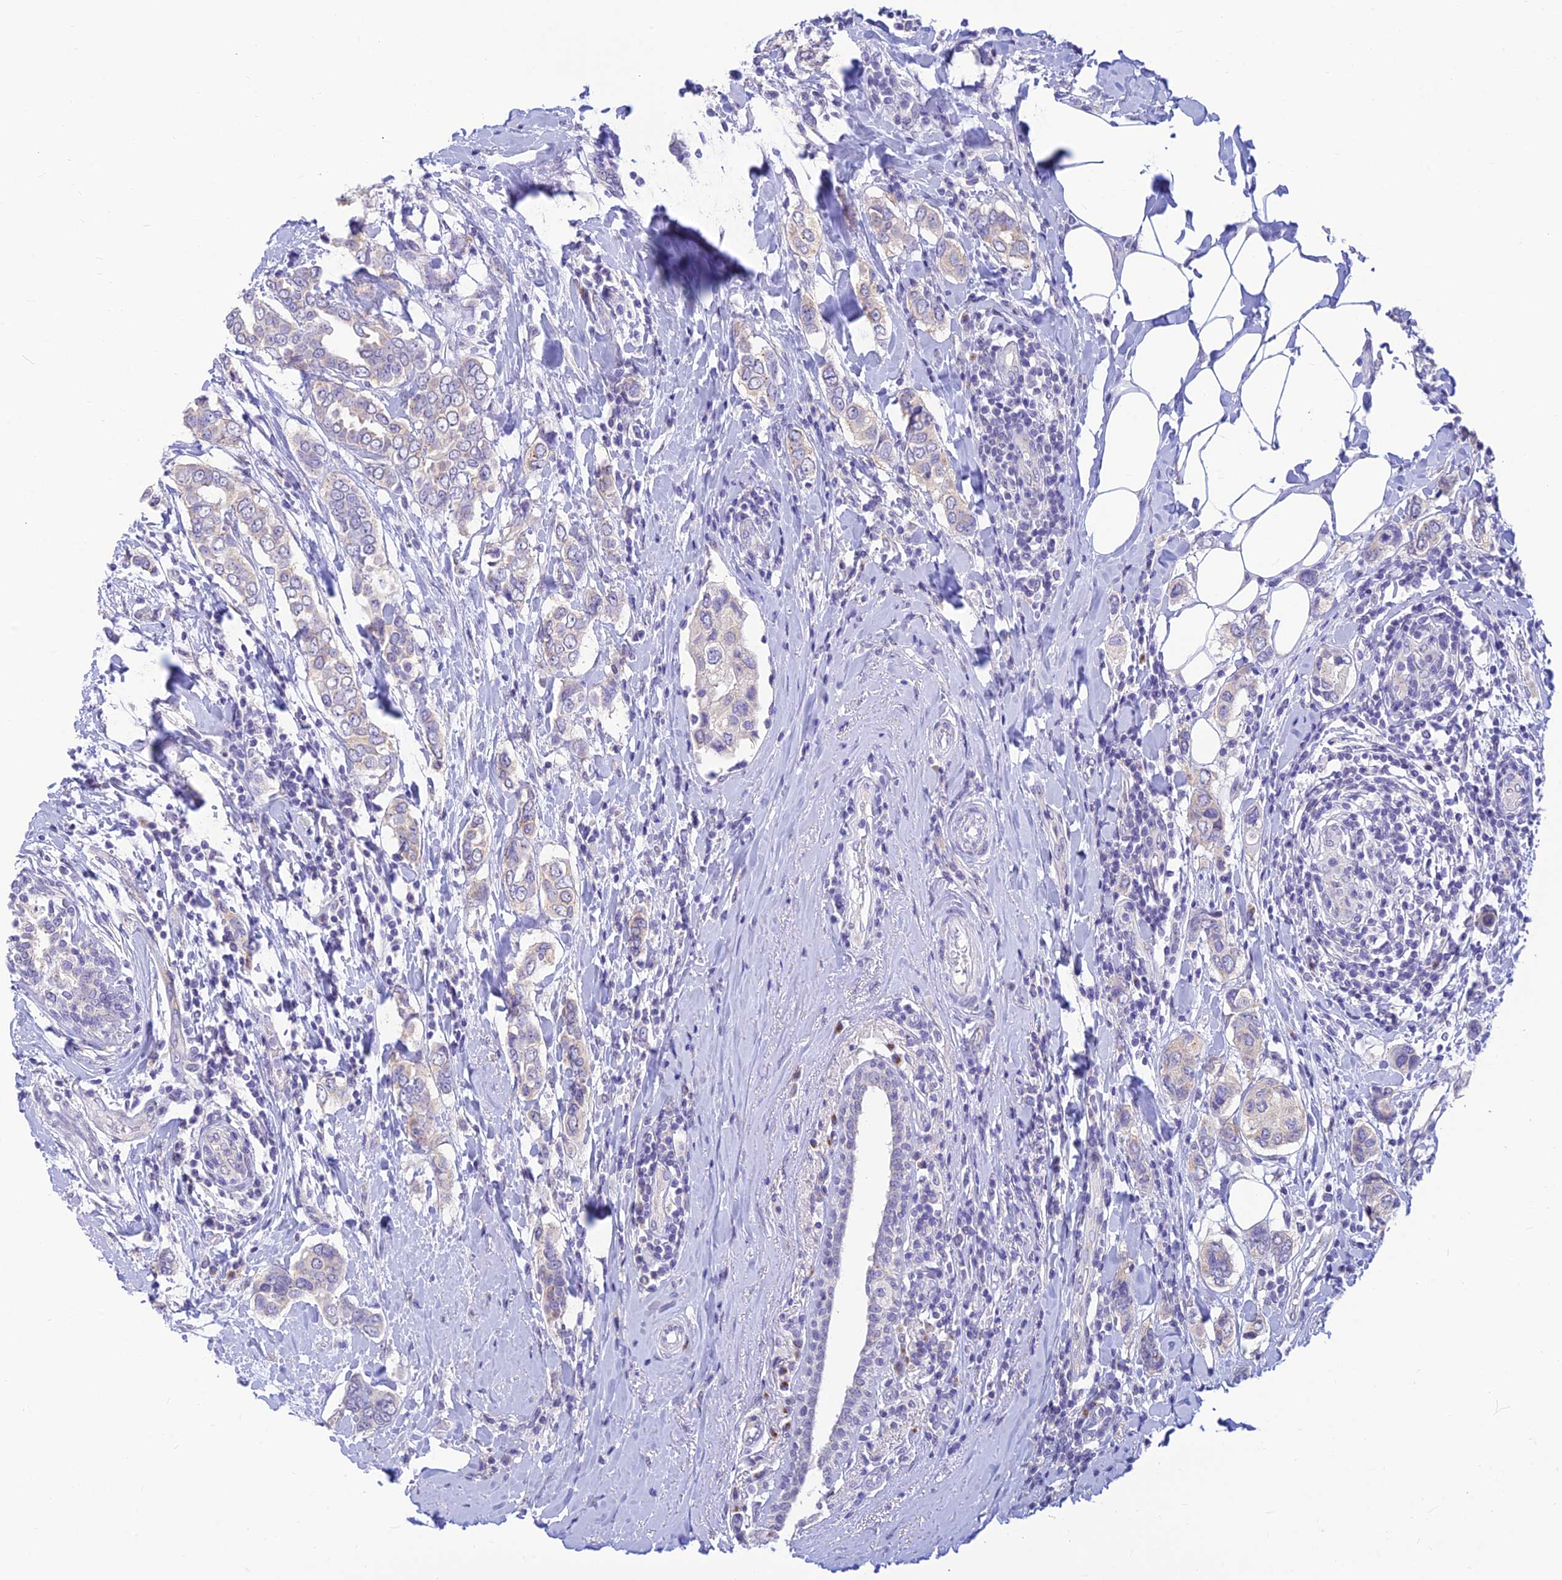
{"staining": {"intensity": "negative", "quantity": "none", "location": "none"}, "tissue": "breast cancer", "cell_type": "Tumor cells", "image_type": "cancer", "snomed": [{"axis": "morphology", "description": "Lobular carcinoma"}, {"axis": "topography", "description": "Breast"}], "caption": "Tumor cells show no significant positivity in breast cancer.", "gene": "INKA1", "patient": {"sex": "female", "age": 51}}